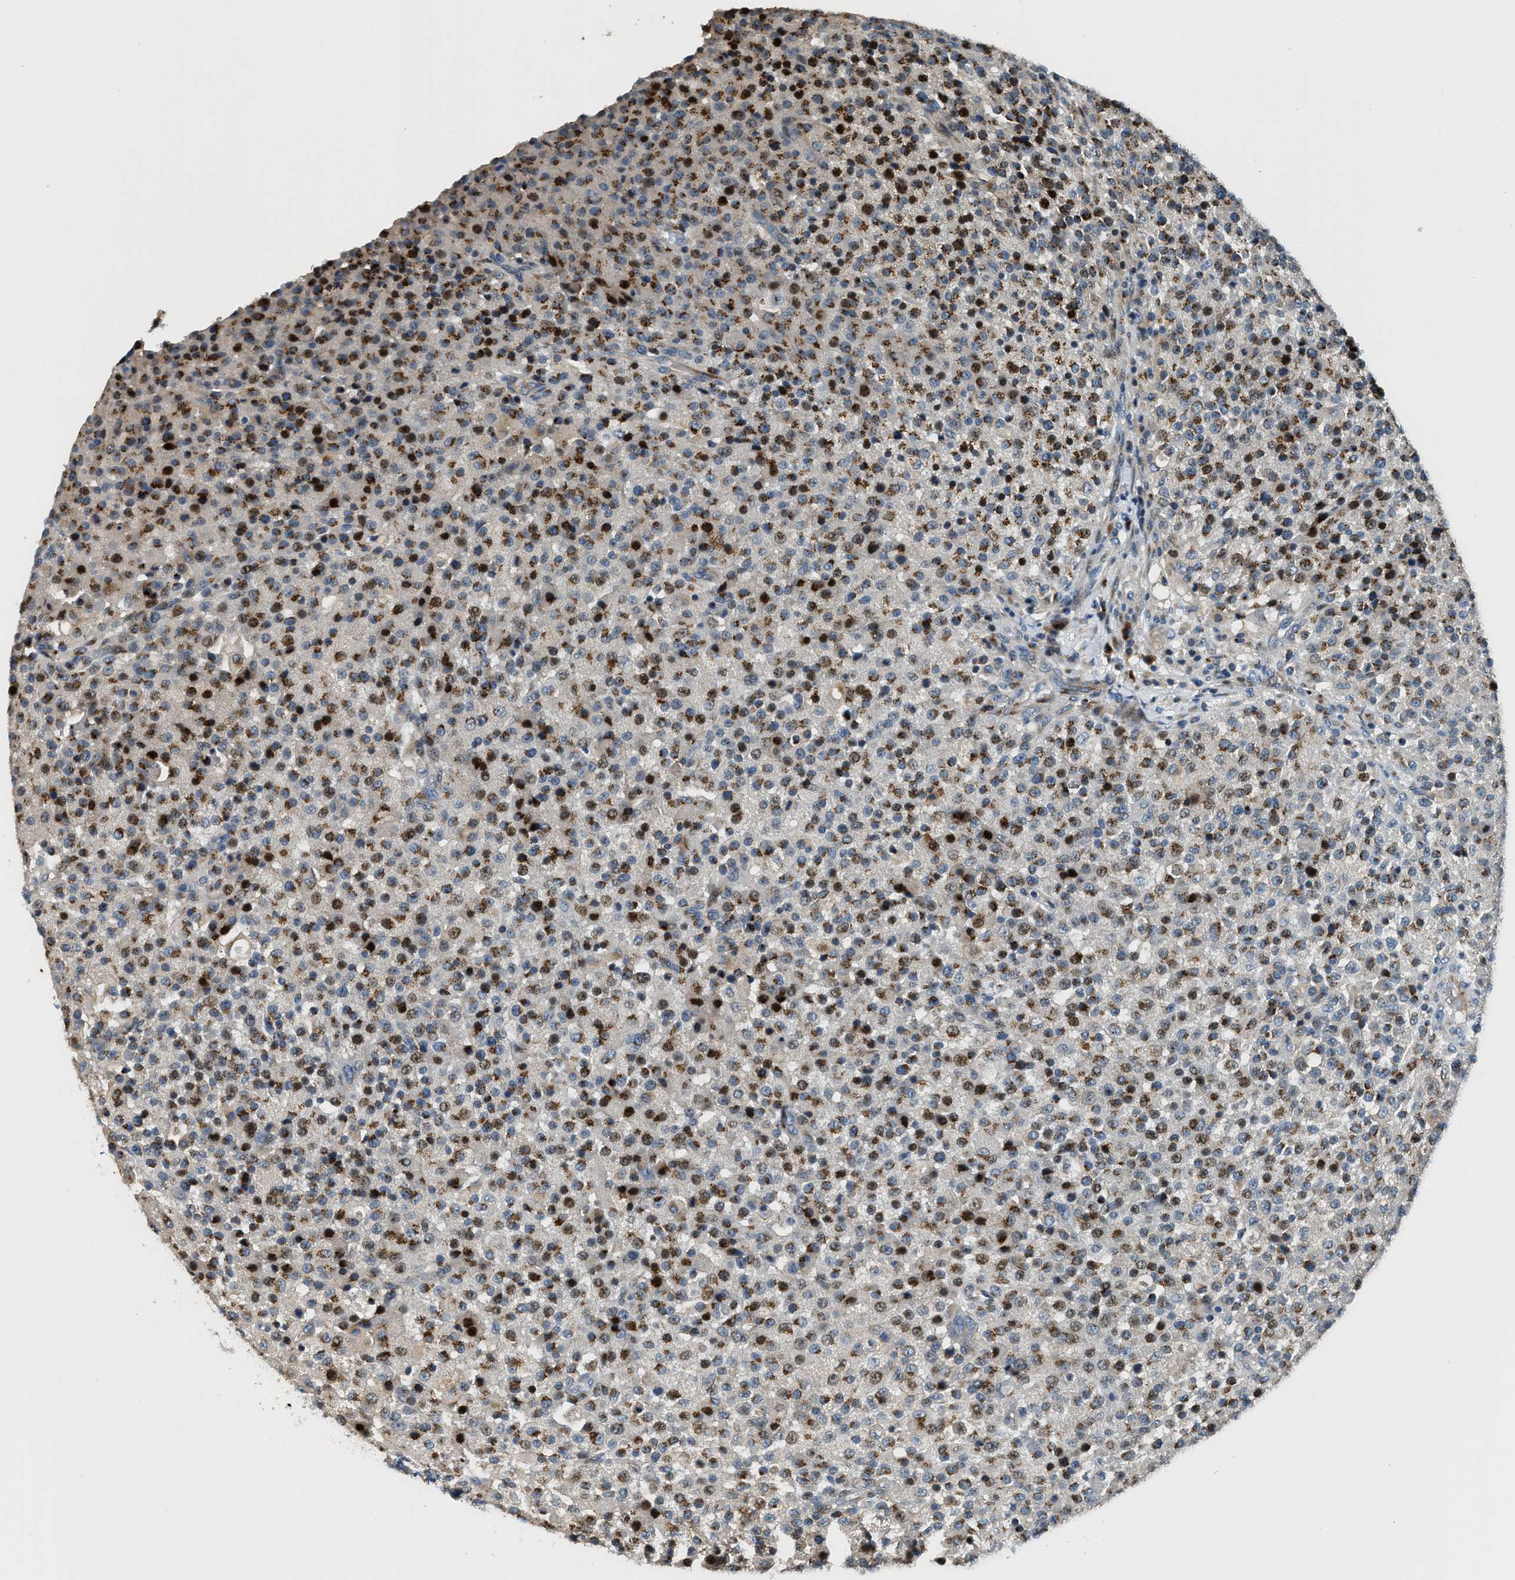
{"staining": {"intensity": "moderate", "quantity": "25%-75%", "location": "cytoplasmic/membranous,nuclear"}, "tissue": "testis cancer", "cell_type": "Tumor cells", "image_type": "cancer", "snomed": [{"axis": "morphology", "description": "Seminoma, NOS"}, {"axis": "topography", "description": "Testis"}], "caption": "Human testis seminoma stained with a protein marker demonstrates moderate staining in tumor cells.", "gene": "FUT8", "patient": {"sex": "male", "age": 59}}